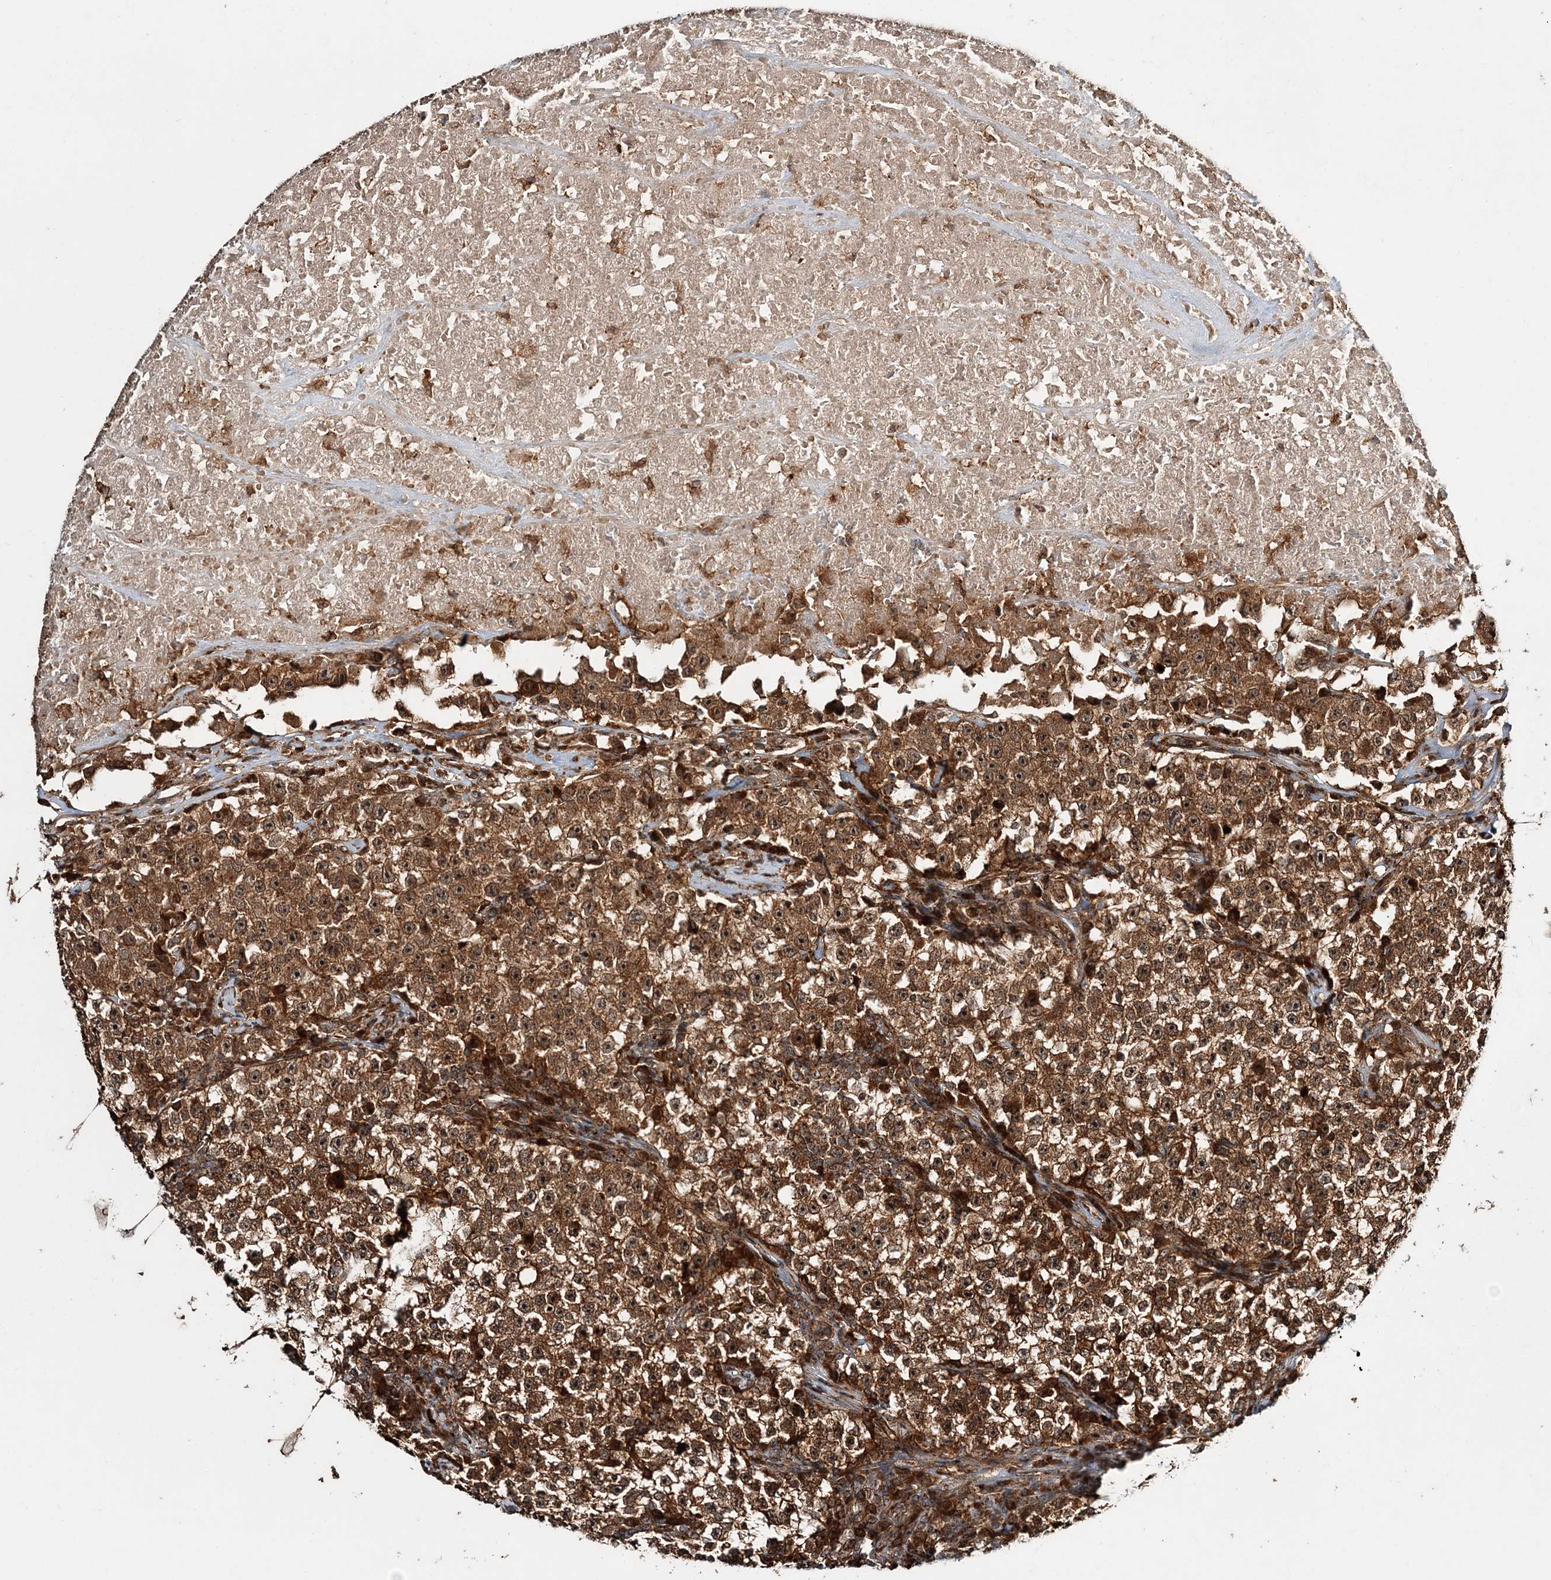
{"staining": {"intensity": "moderate", "quantity": ">75%", "location": "cytoplasmic/membranous,nuclear"}, "tissue": "testis cancer", "cell_type": "Tumor cells", "image_type": "cancer", "snomed": [{"axis": "morphology", "description": "Seminoma, NOS"}, {"axis": "topography", "description": "Testis"}], "caption": "About >75% of tumor cells in human seminoma (testis) reveal moderate cytoplasmic/membranous and nuclear protein expression as visualized by brown immunohistochemical staining.", "gene": "UBTD2", "patient": {"sex": "male", "age": 22}}